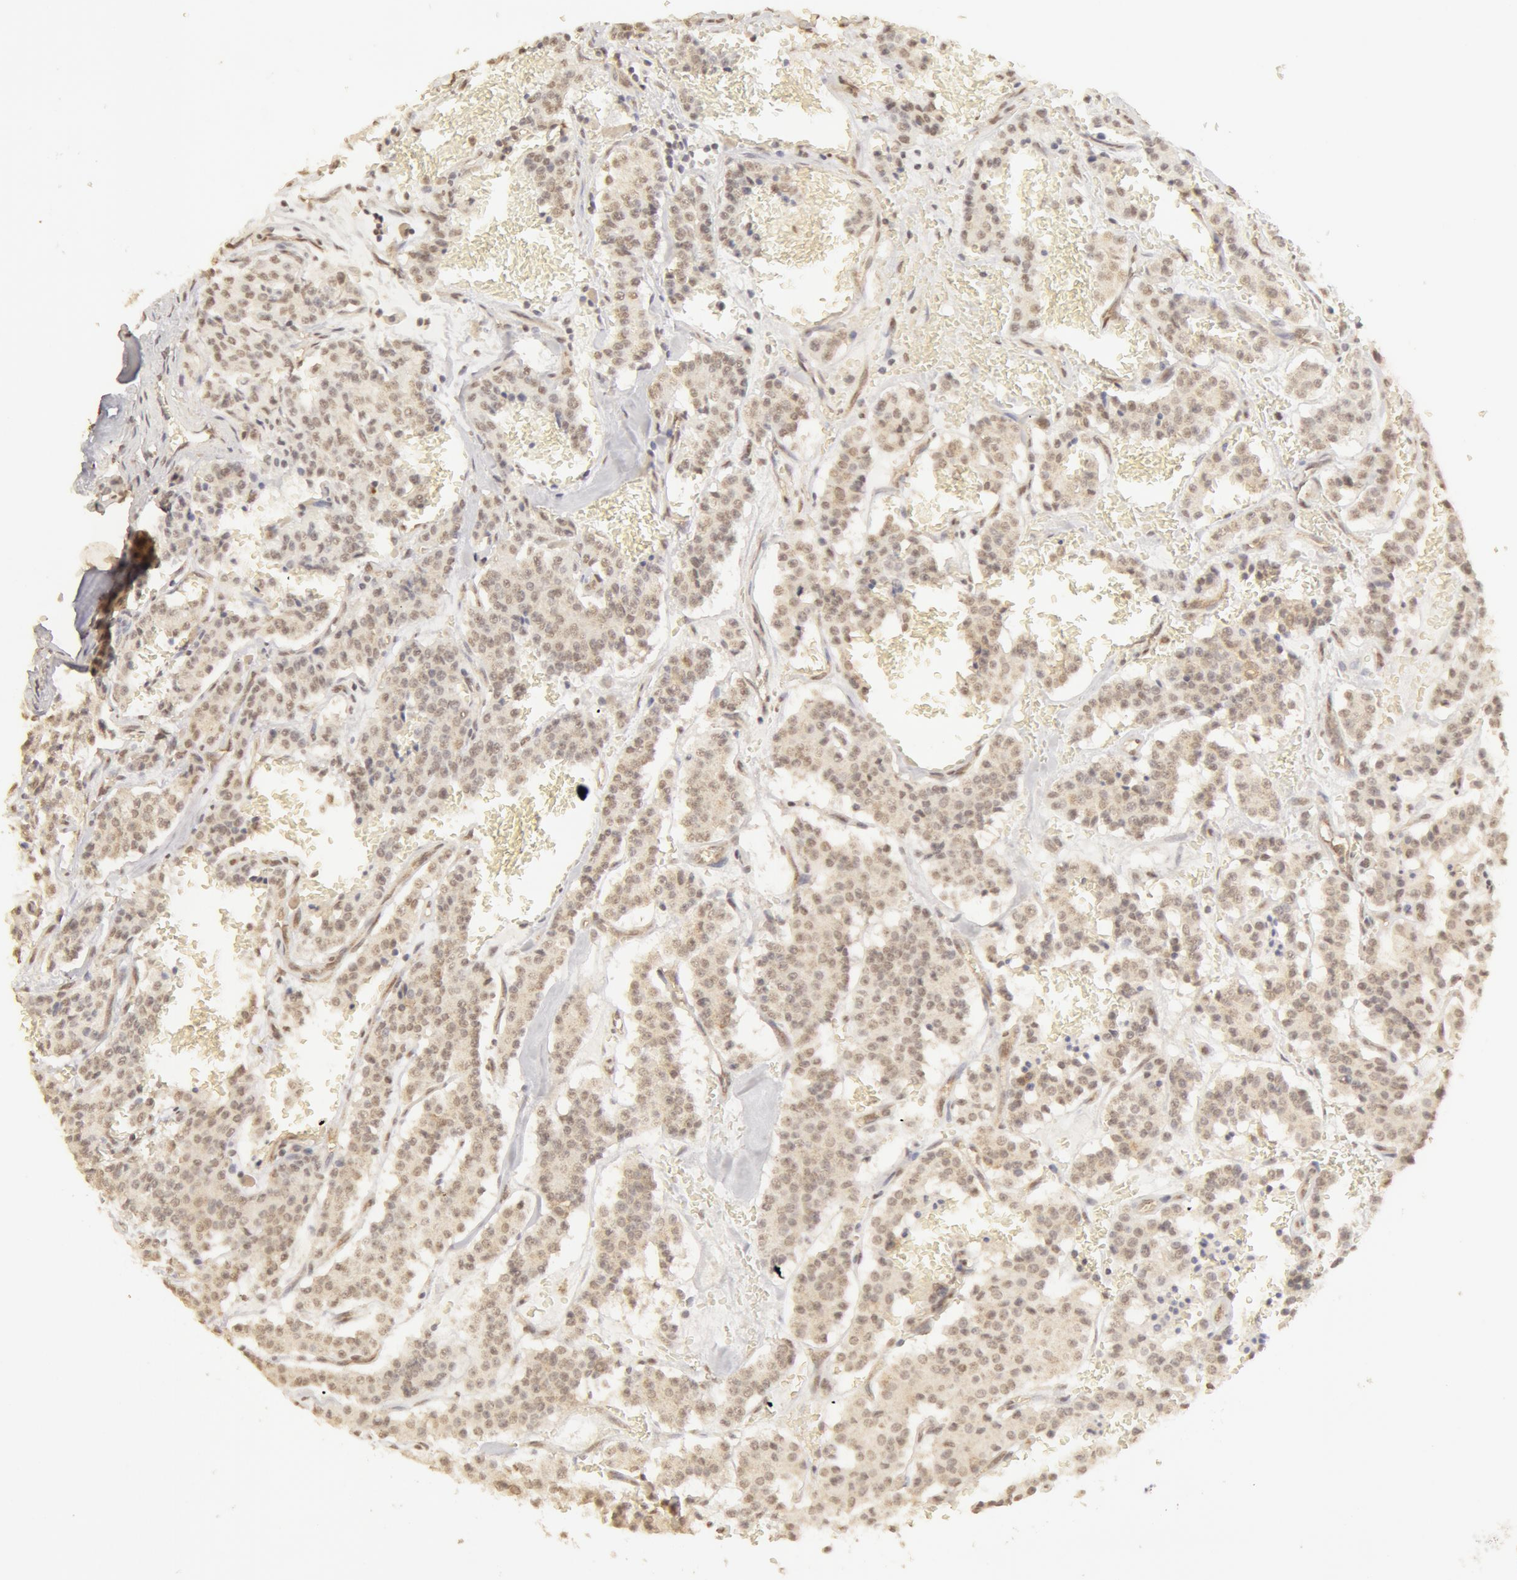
{"staining": {"intensity": "weak", "quantity": ">75%", "location": "cytoplasmic/membranous"}, "tissue": "carcinoid", "cell_type": "Tumor cells", "image_type": "cancer", "snomed": [{"axis": "morphology", "description": "Carcinoid, malignant, NOS"}, {"axis": "topography", "description": "Bronchus"}], "caption": "This is a micrograph of IHC staining of malignant carcinoid, which shows weak expression in the cytoplasmic/membranous of tumor cells.", "gene": "ADAM10", "patient": {"sex": "male", "age": 55}}